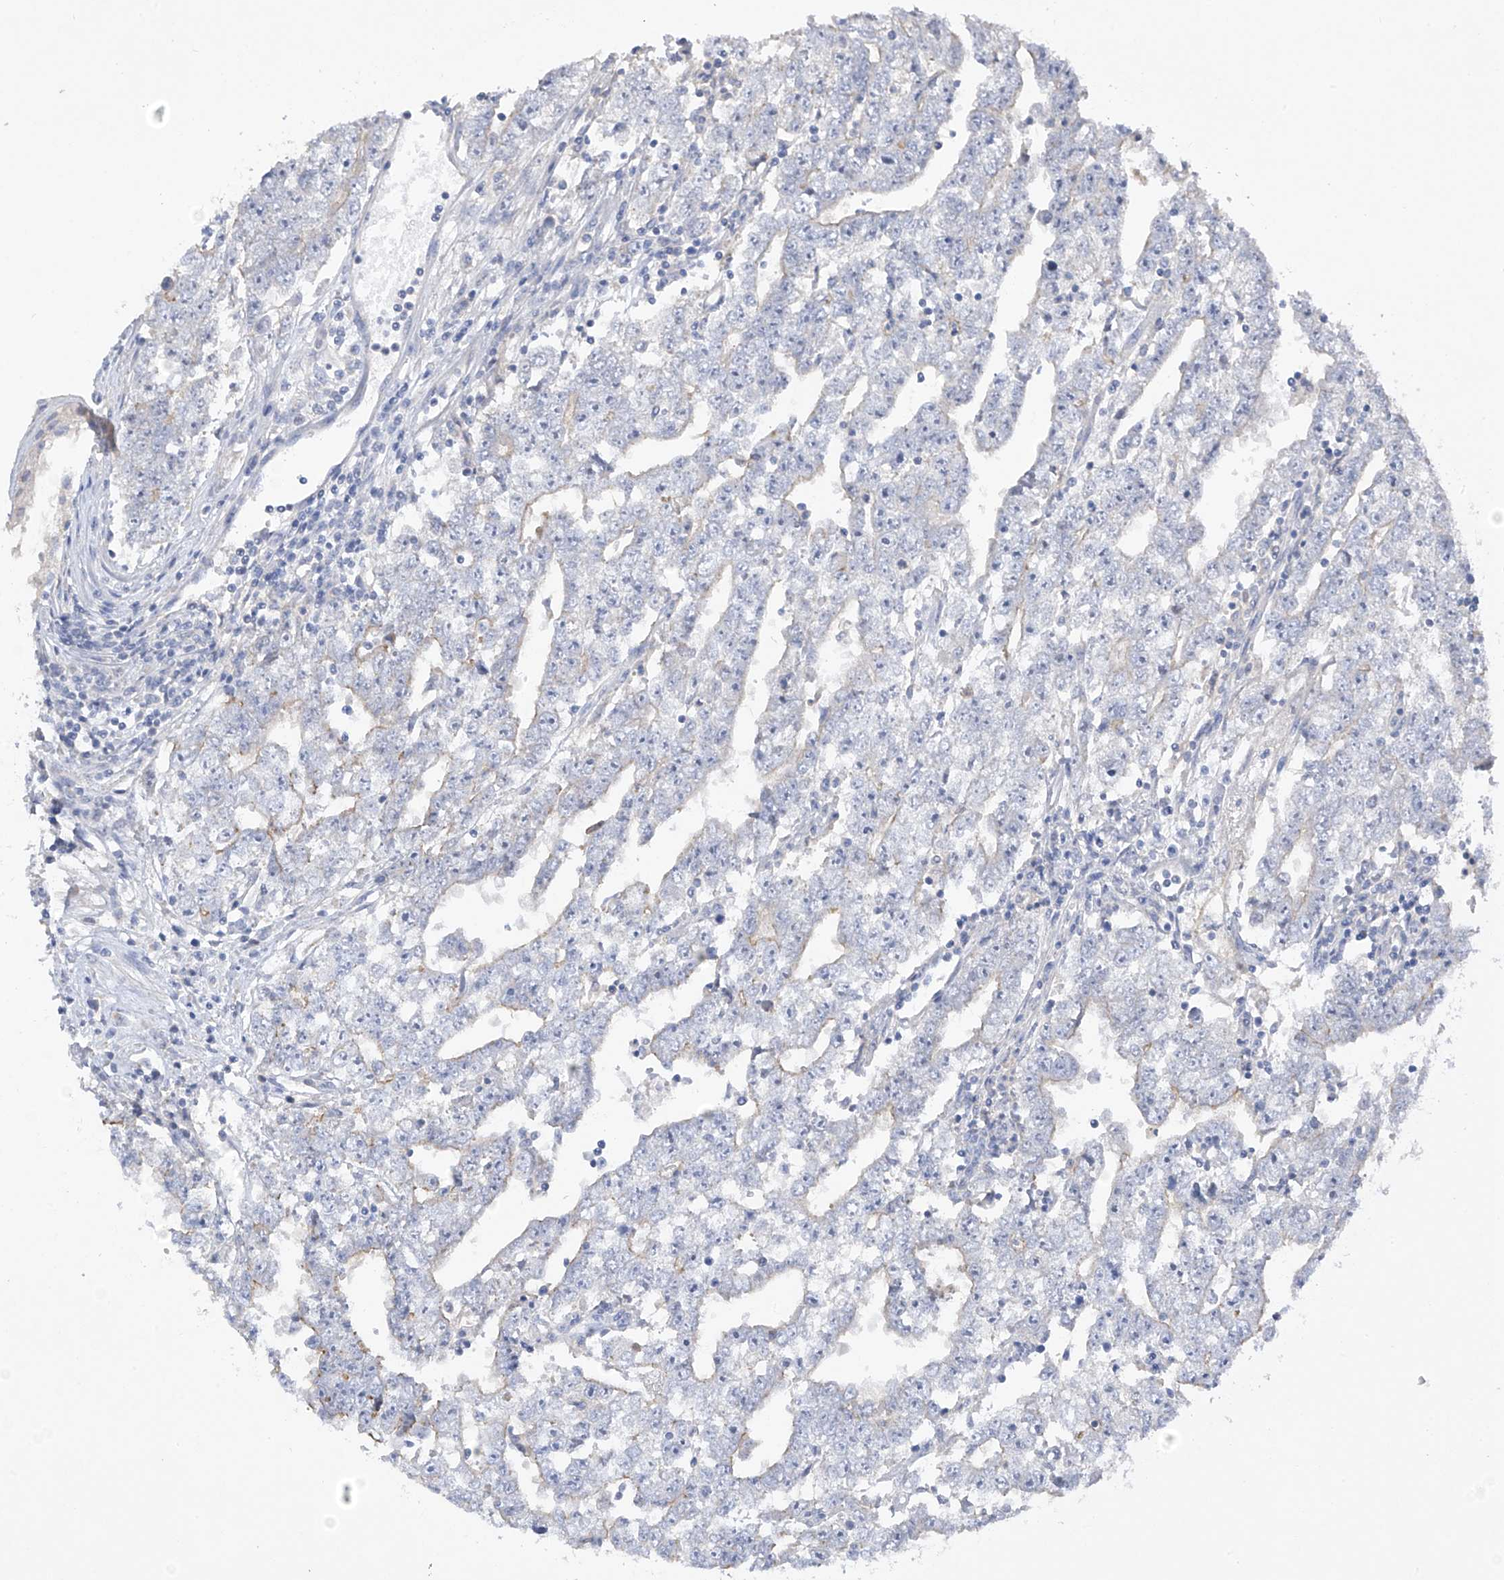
{"staining": {"intensity": "negative", "quantity": "none", "location": "none"}, "tissue": "testis cancer", "cell_type": "Tumor cells", "image_type": "cancer", "snomed": [{"axis": "morphology", "description": "Carcinoma, Embryonal, NOS"}, {"axis": "topography", "description": "Testis"}], "caption": "The immunohistochemistry (IHC) photomicrograph has no significant staining in tumor cells of testis embryonal carcinoma tissue. Brightfield microscopy of IHC stained with DAB (3,3'-diaminobenzidine) (brown) and hematoxylin (blue), captured at high magnification.", "gene": "PRSS12", "patient": {"sex": "male", "age": 25}}